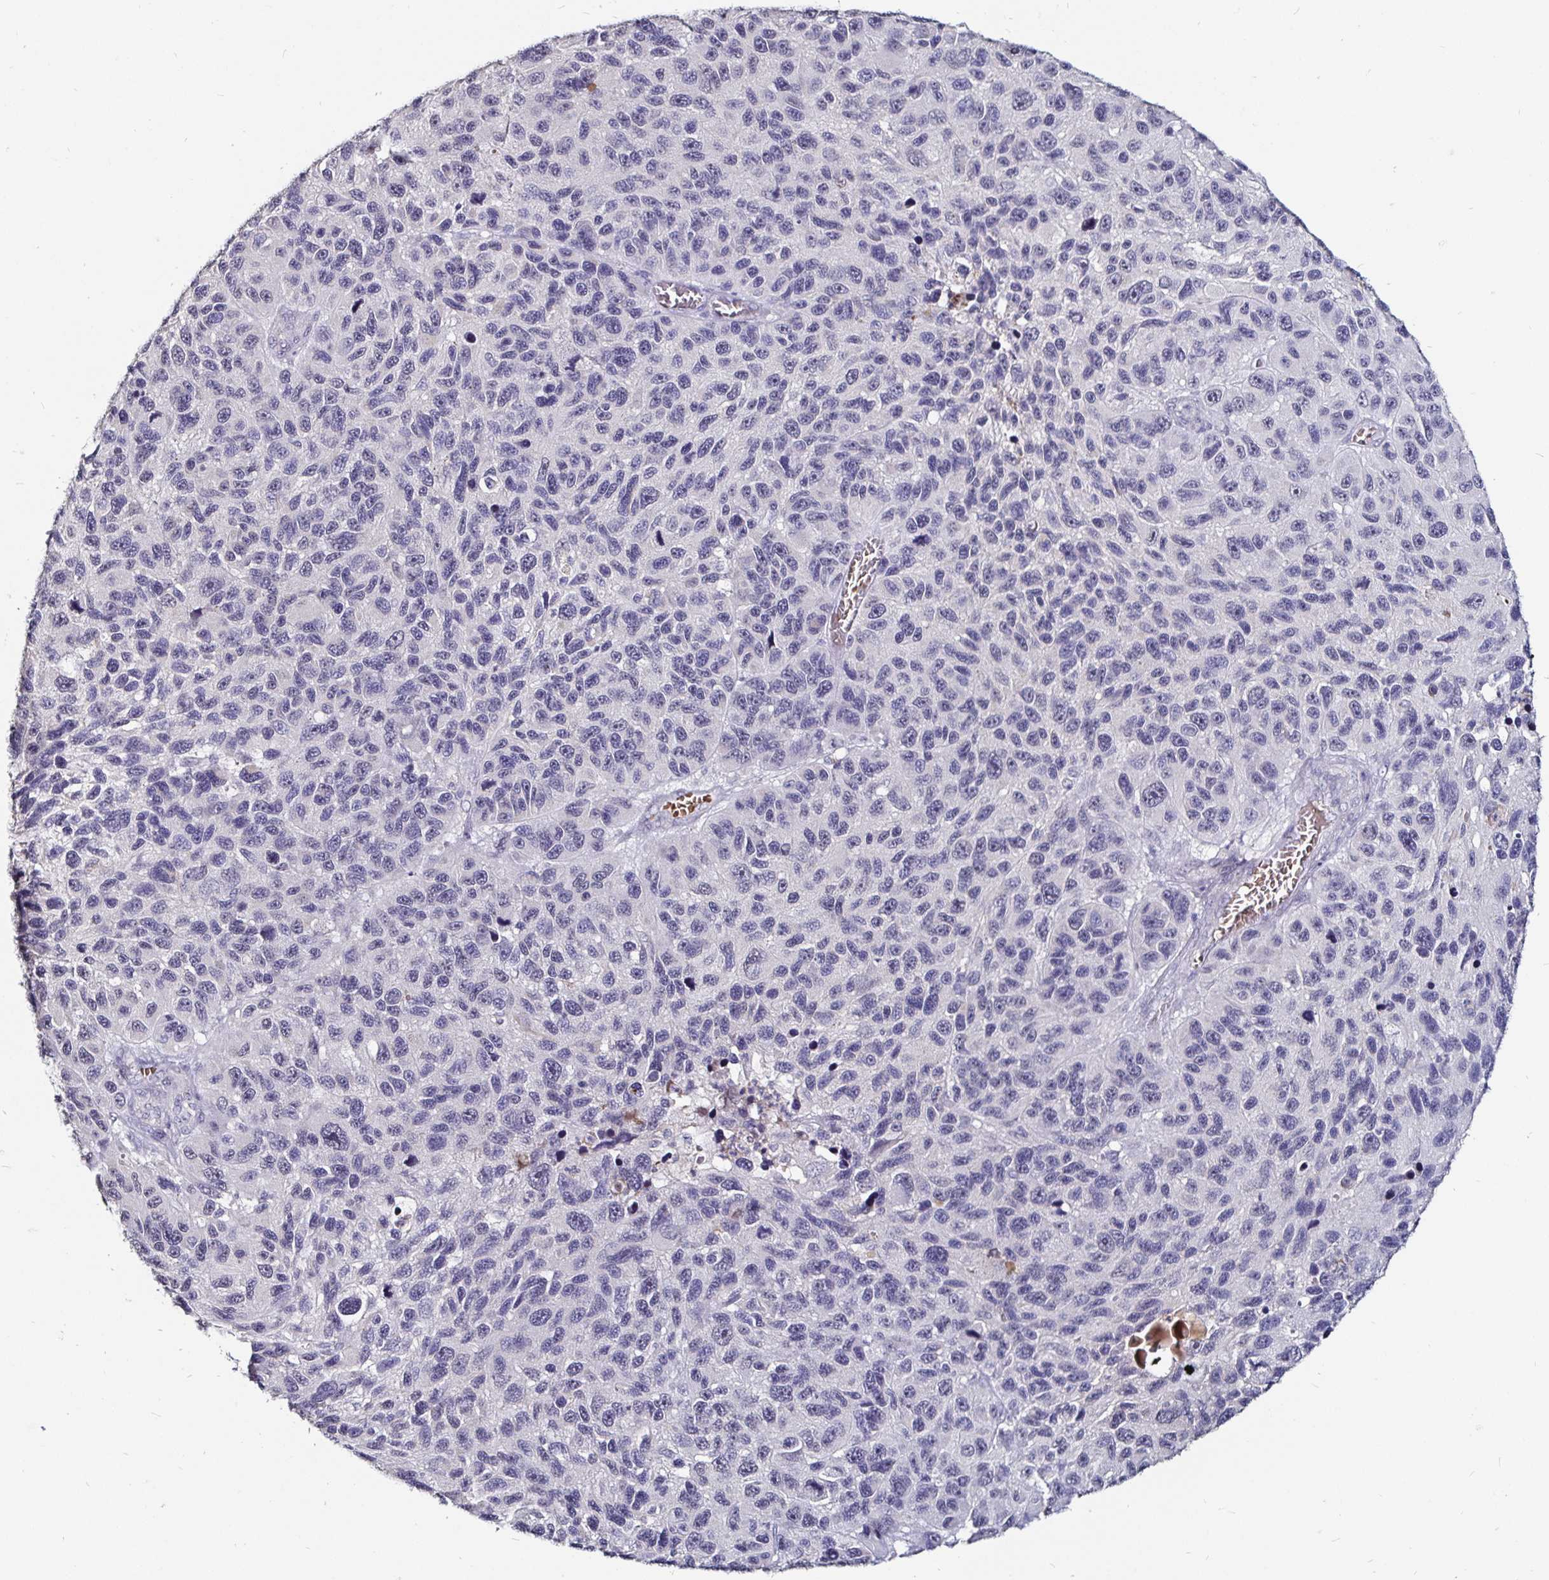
{"staining": {"intensity": "negative", "quantity": "none", "location": "none"}, "tissue": "melanoma", "cell_type": "Tumor cells", "image_type": "cancer", "snomed": [{"axis": "morphology", "description": "Malignant melanoma, NOS"}, {"axis": "topography", "description": "Skin"}], "caption": "The histopathology image displays no staining of tumor cells in malignant melanoma.", "gene": "FAIM2", "patient": {"sex": "male", "age": 53}}